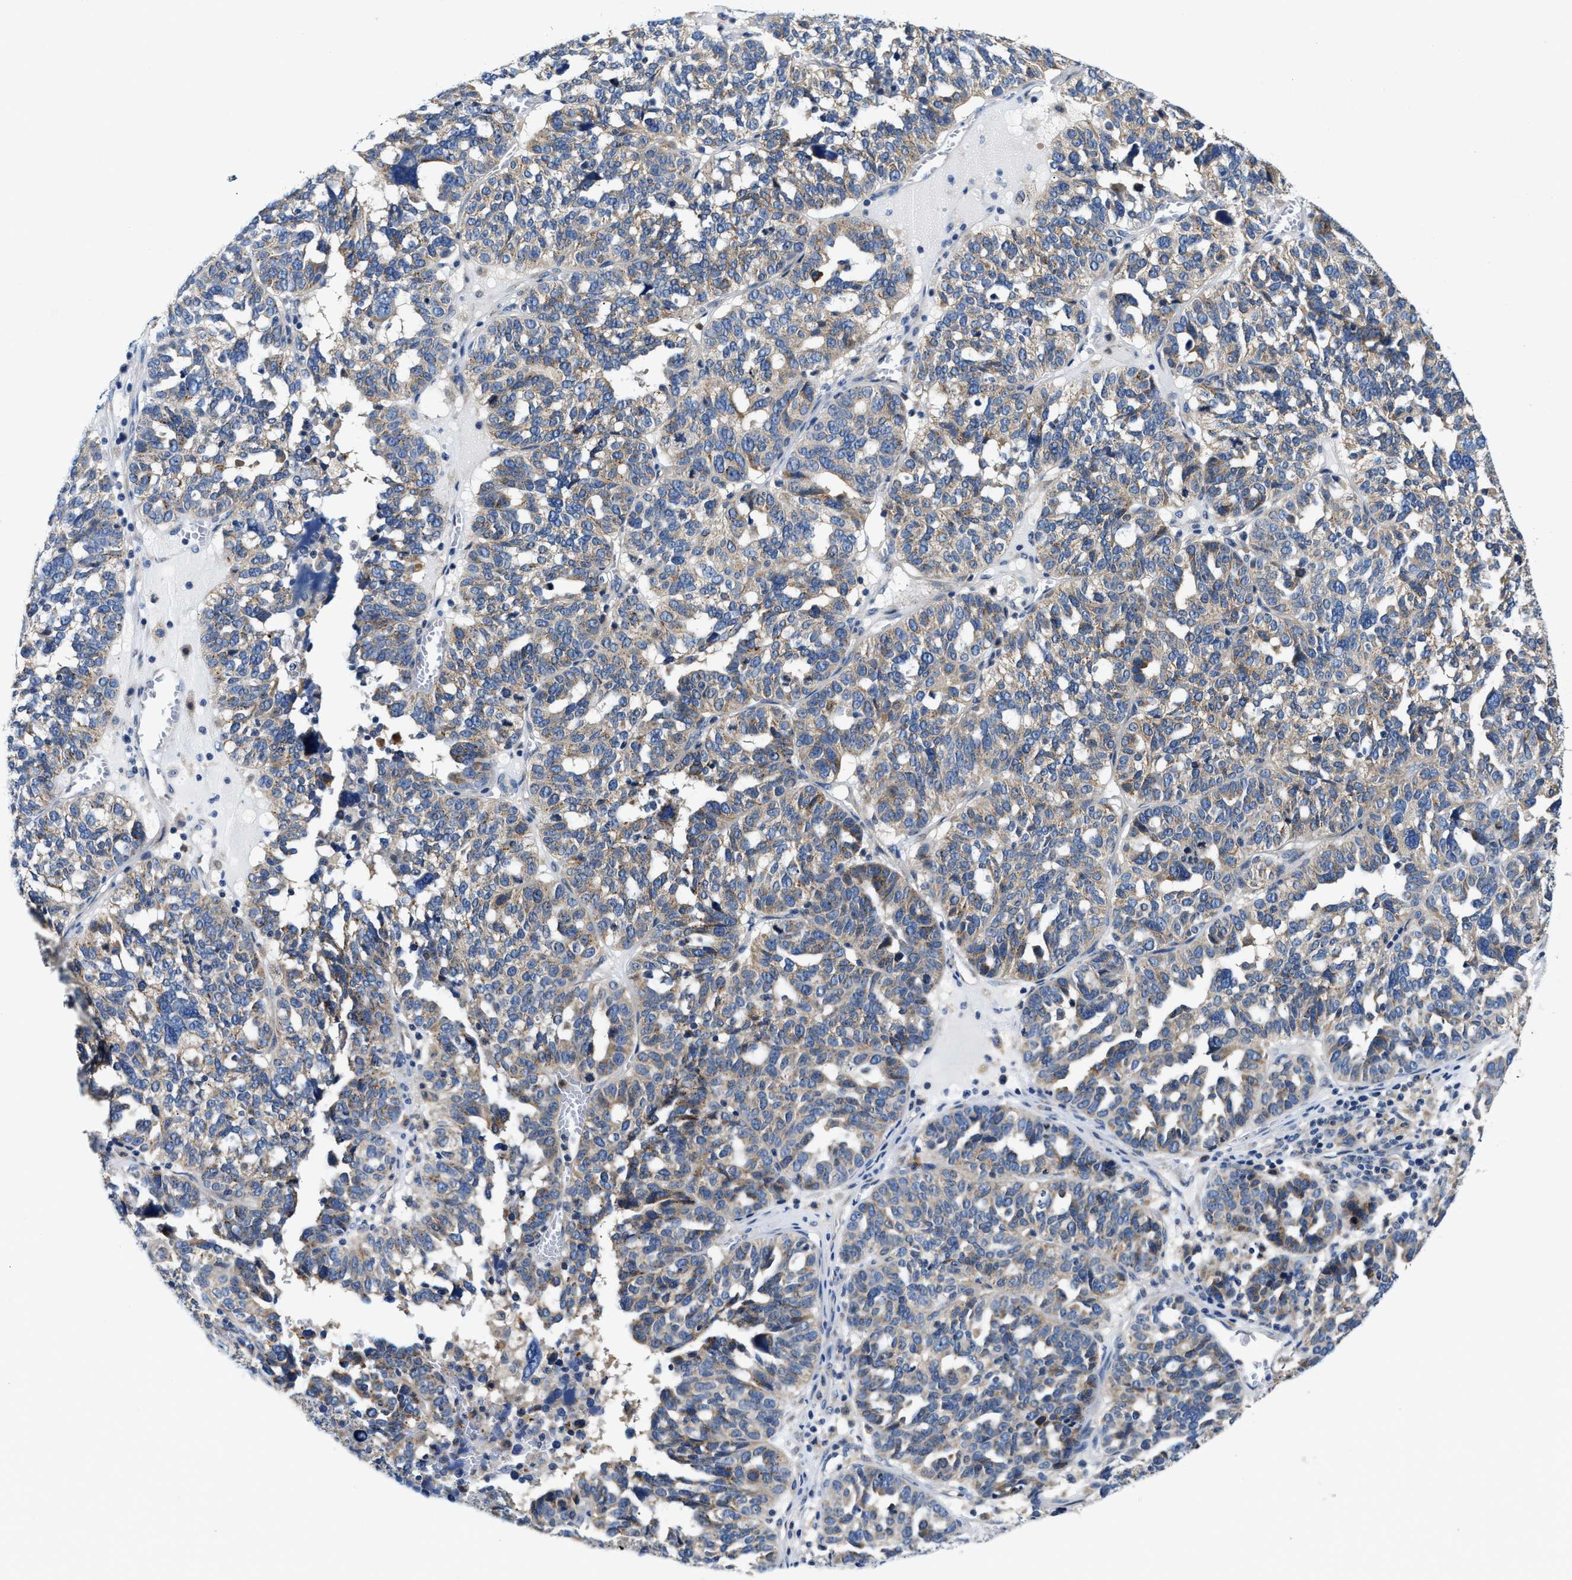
{"staining": {"intensity": "weak", "quantity": "<25%", "location": "cytoplasmic/membranous"}, "tissue": "ovarian cancer", "cell_type": "Tumor cells", "image_type": "cancer", "snomed": [{"axis": "morphology", "description": "Cystadenocarcinoma, serous, NOS"}, {"axis": "topography", "description": "Ovary"}], "caption": "A high-resolution histopathology image shows immunohistochemistry staining of serous cystadenocarcinoma (ovarian), which demonstrates no significant expression in tumor cells.", "gene": "FAM185A", "patient": {"sex": "female", "age": 59}}